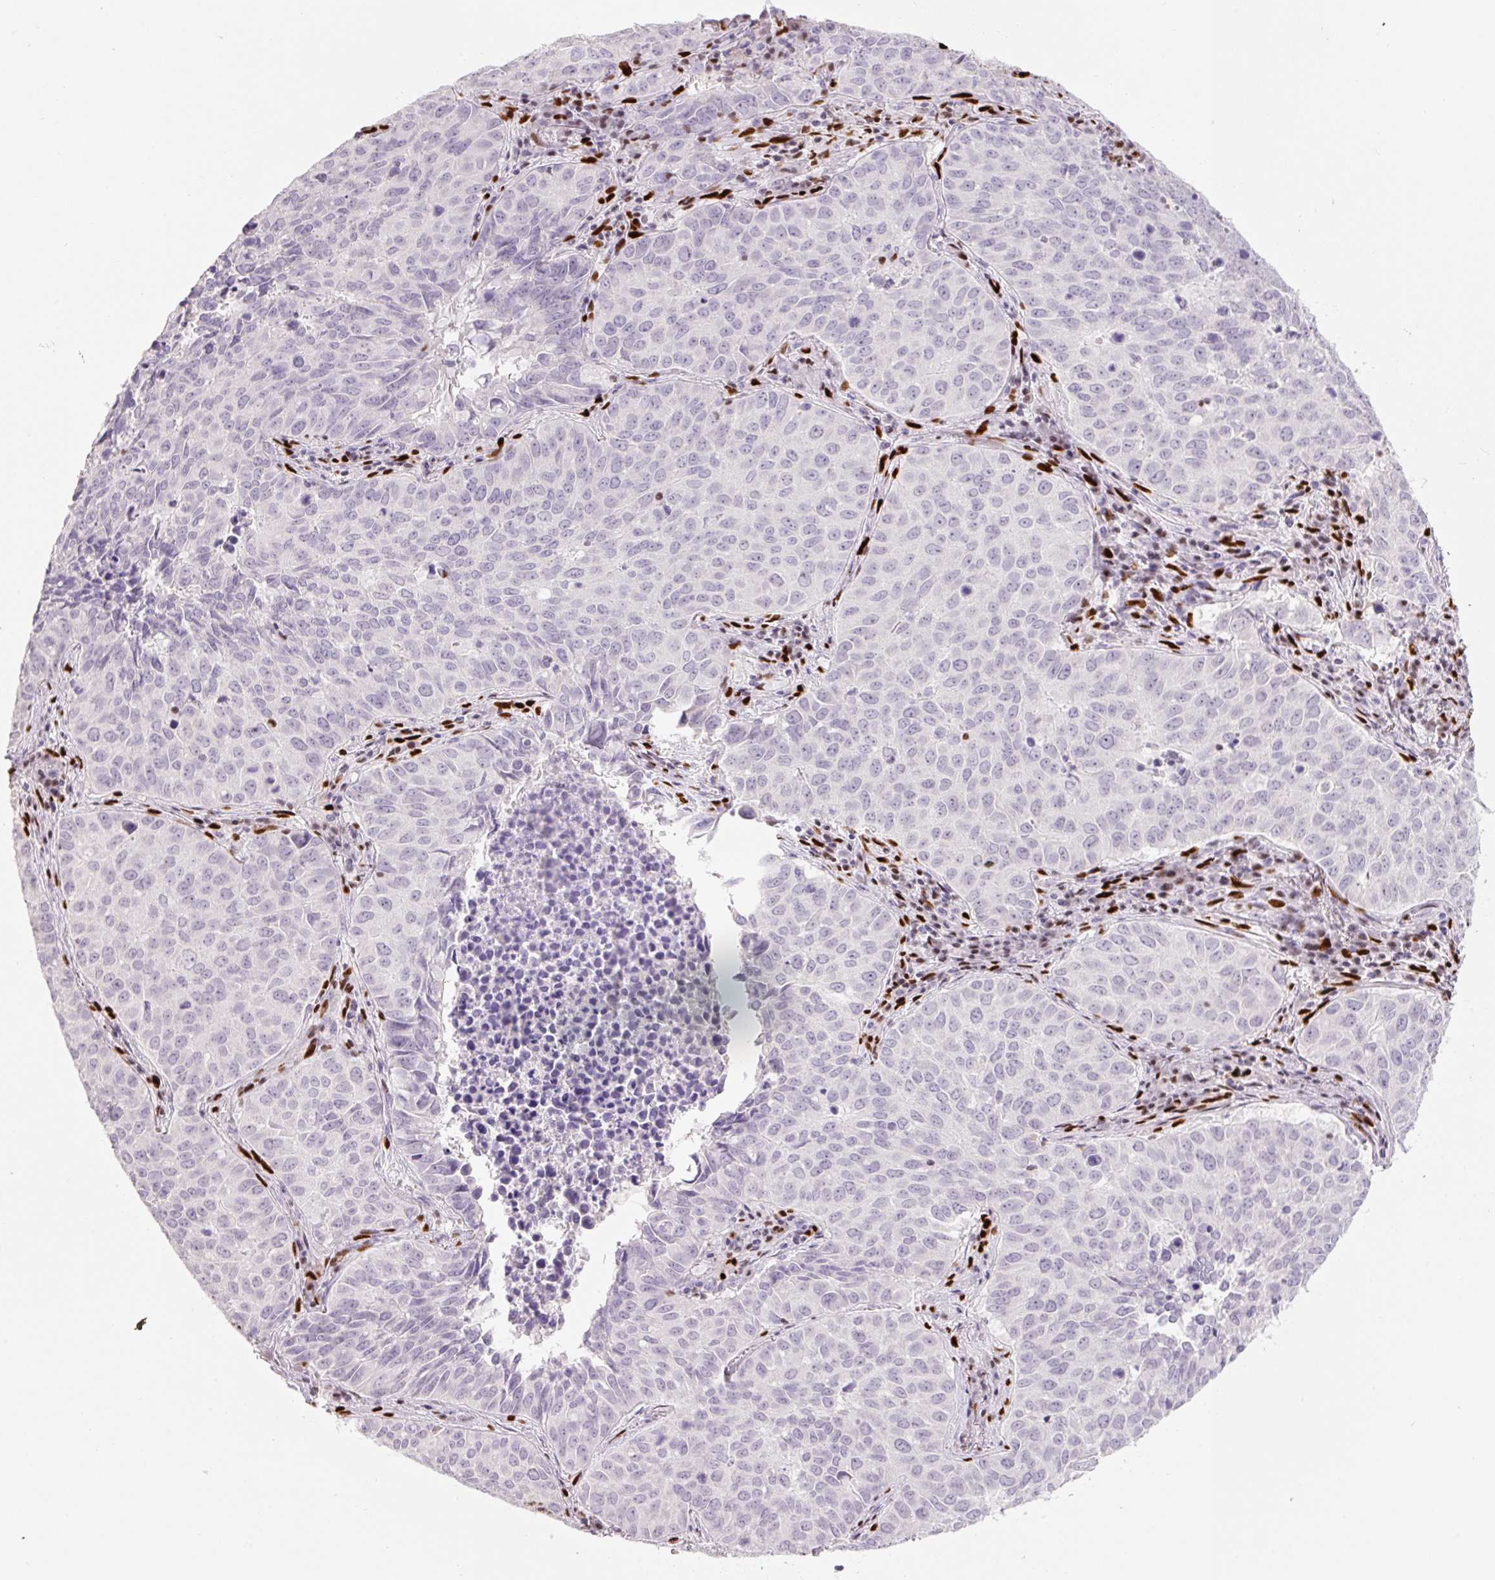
{"staining": {"intensity": "negative", "quantity": "none", "location": "none"}, "tissue": "lung cancer", "cell_type": "Tumor cells", "image_type": "cancer", "snomed": [{"axis": "morphology", "description": "Adenocarcinoma, NOS"}, {"axis": "topography", "description": "Lung"}], "caption": "Protein analysis of lung cancer (adenocarcinoma) displays no significant positivity in tumor cells.", "gene": "ZEB1", "patient": {"sex": "female", "age": 50}}